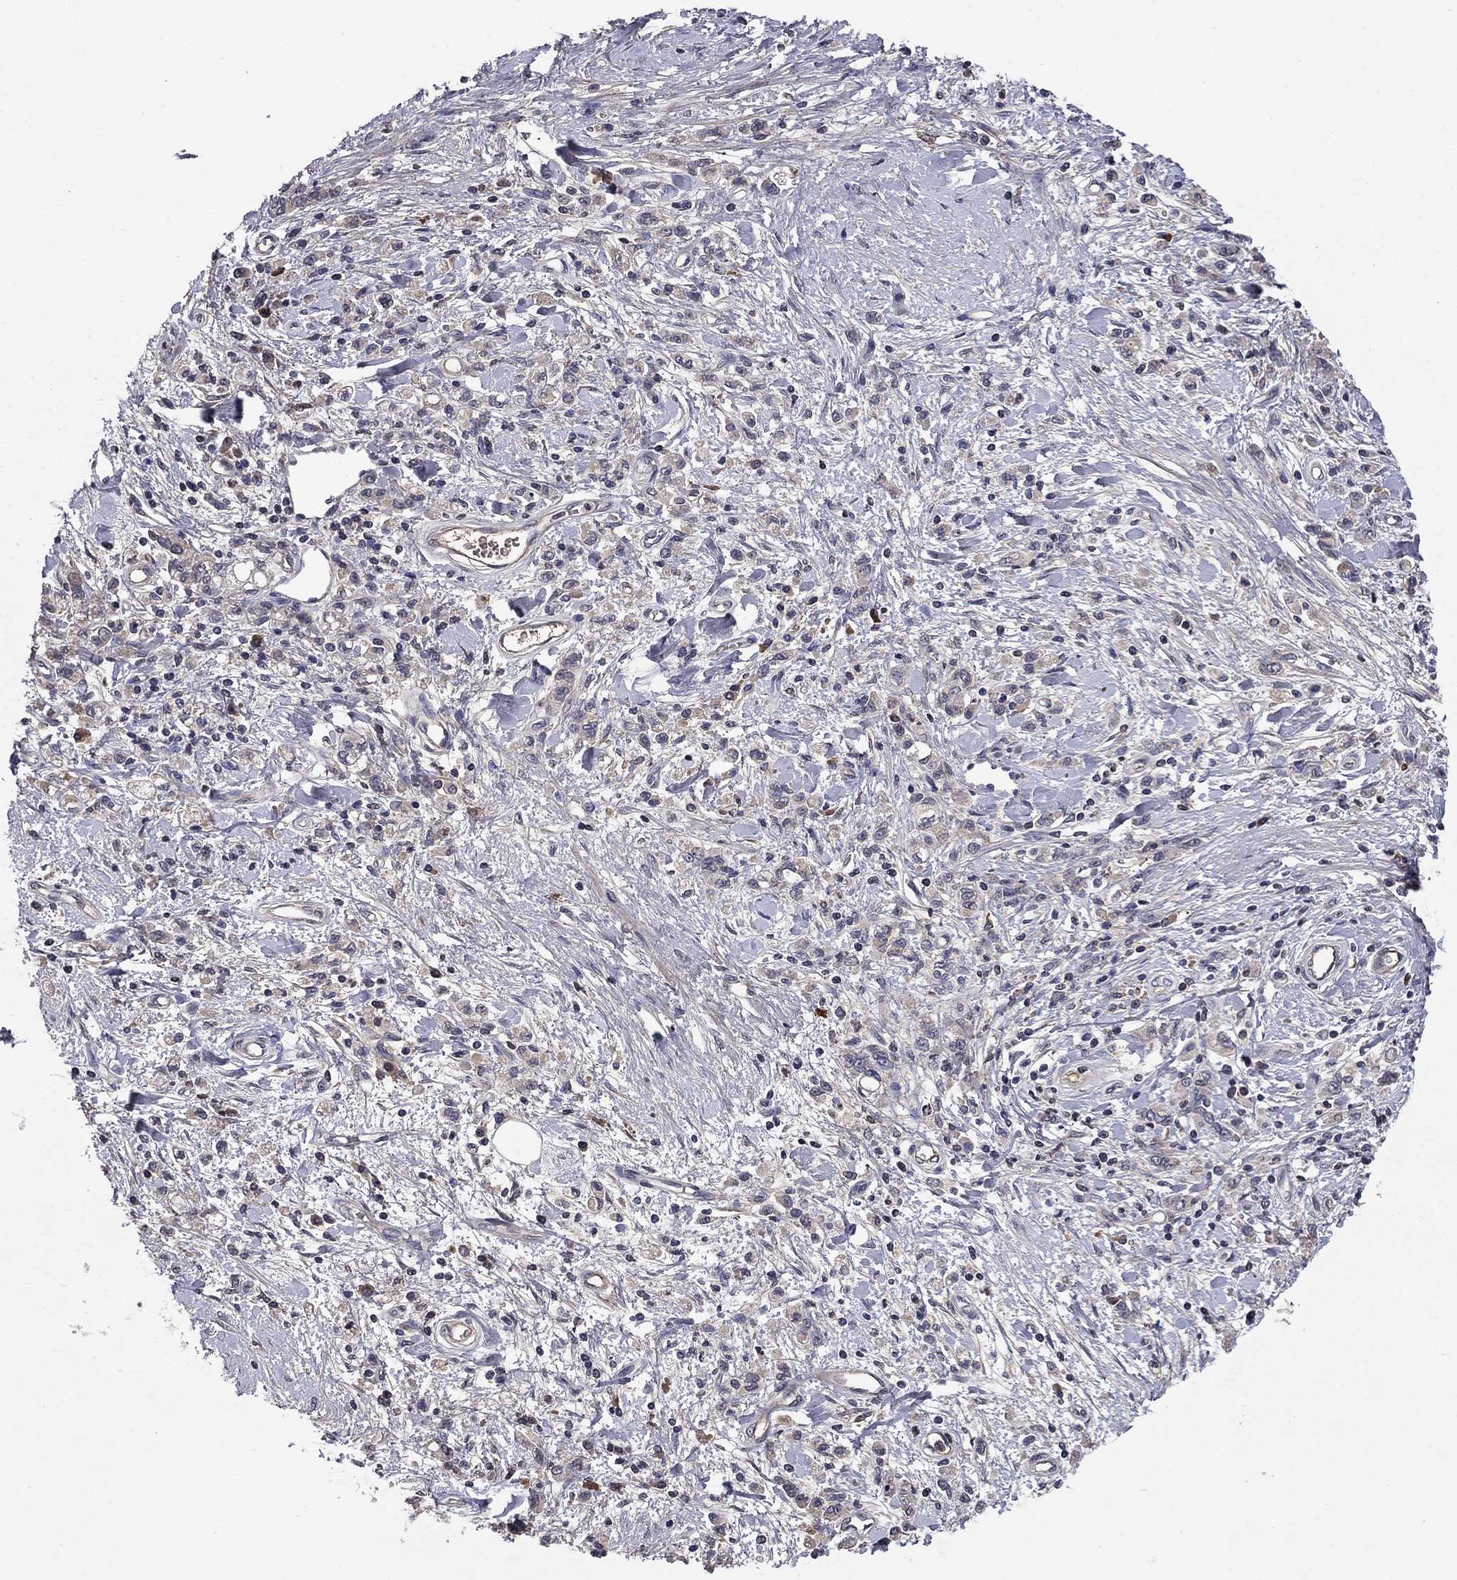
{"staining": {"intensity": "negative", "quantity": "none", "location": "none"}, "tissue": "stomach cancer", "cell_type": "Tumor cells", "image_type": "cancer", "snomed": [{"axis": "morphology", "description": "Adenocarcinoma, NOS"}, {"axis": "topography", "description": "Stomach"}], "caption": "Tumor cells are negative for protein expression in human stomach adenocarcinoma.", "gene": "PROS1", "patient": {"sex": "male", "age": 77}}